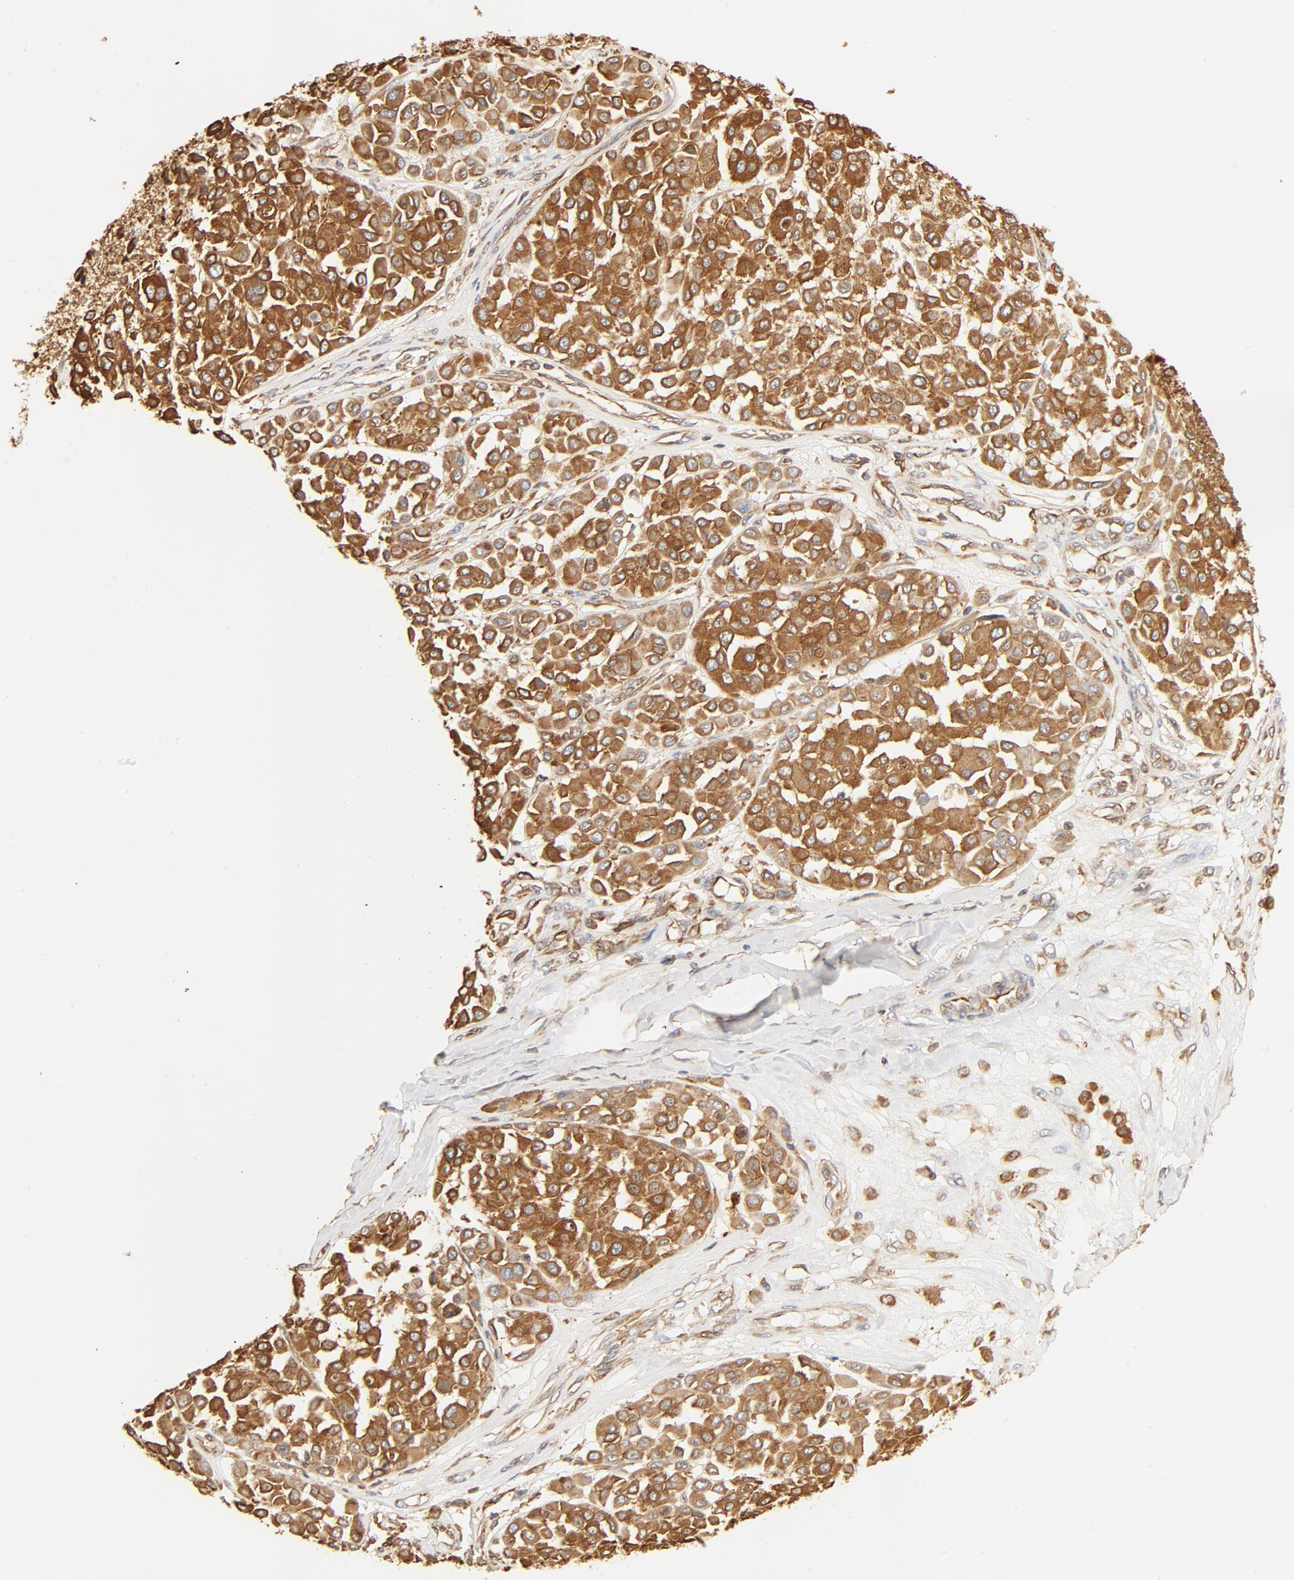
{"staining": {"intensity": "strong", "quantity": ">75%", "location": "cytoplasmic/membranous"}, "tissue": "melanoma", "cell_type": "Tumor cells", "image_type": "cancer", "snomed": [{"axis": "morphology", "description": "Malignant melanoma, Metastatic site"}, {"axis": "topography", "description": "Soft tissue"}], "caption": "A brown stain labels strong cytoplasmic/membranous expression of a protein in malignant melanoma (metastatic site) tumor cells.", "gene": "BCAP31", "patient": {"sex": "male", "age": 41}}